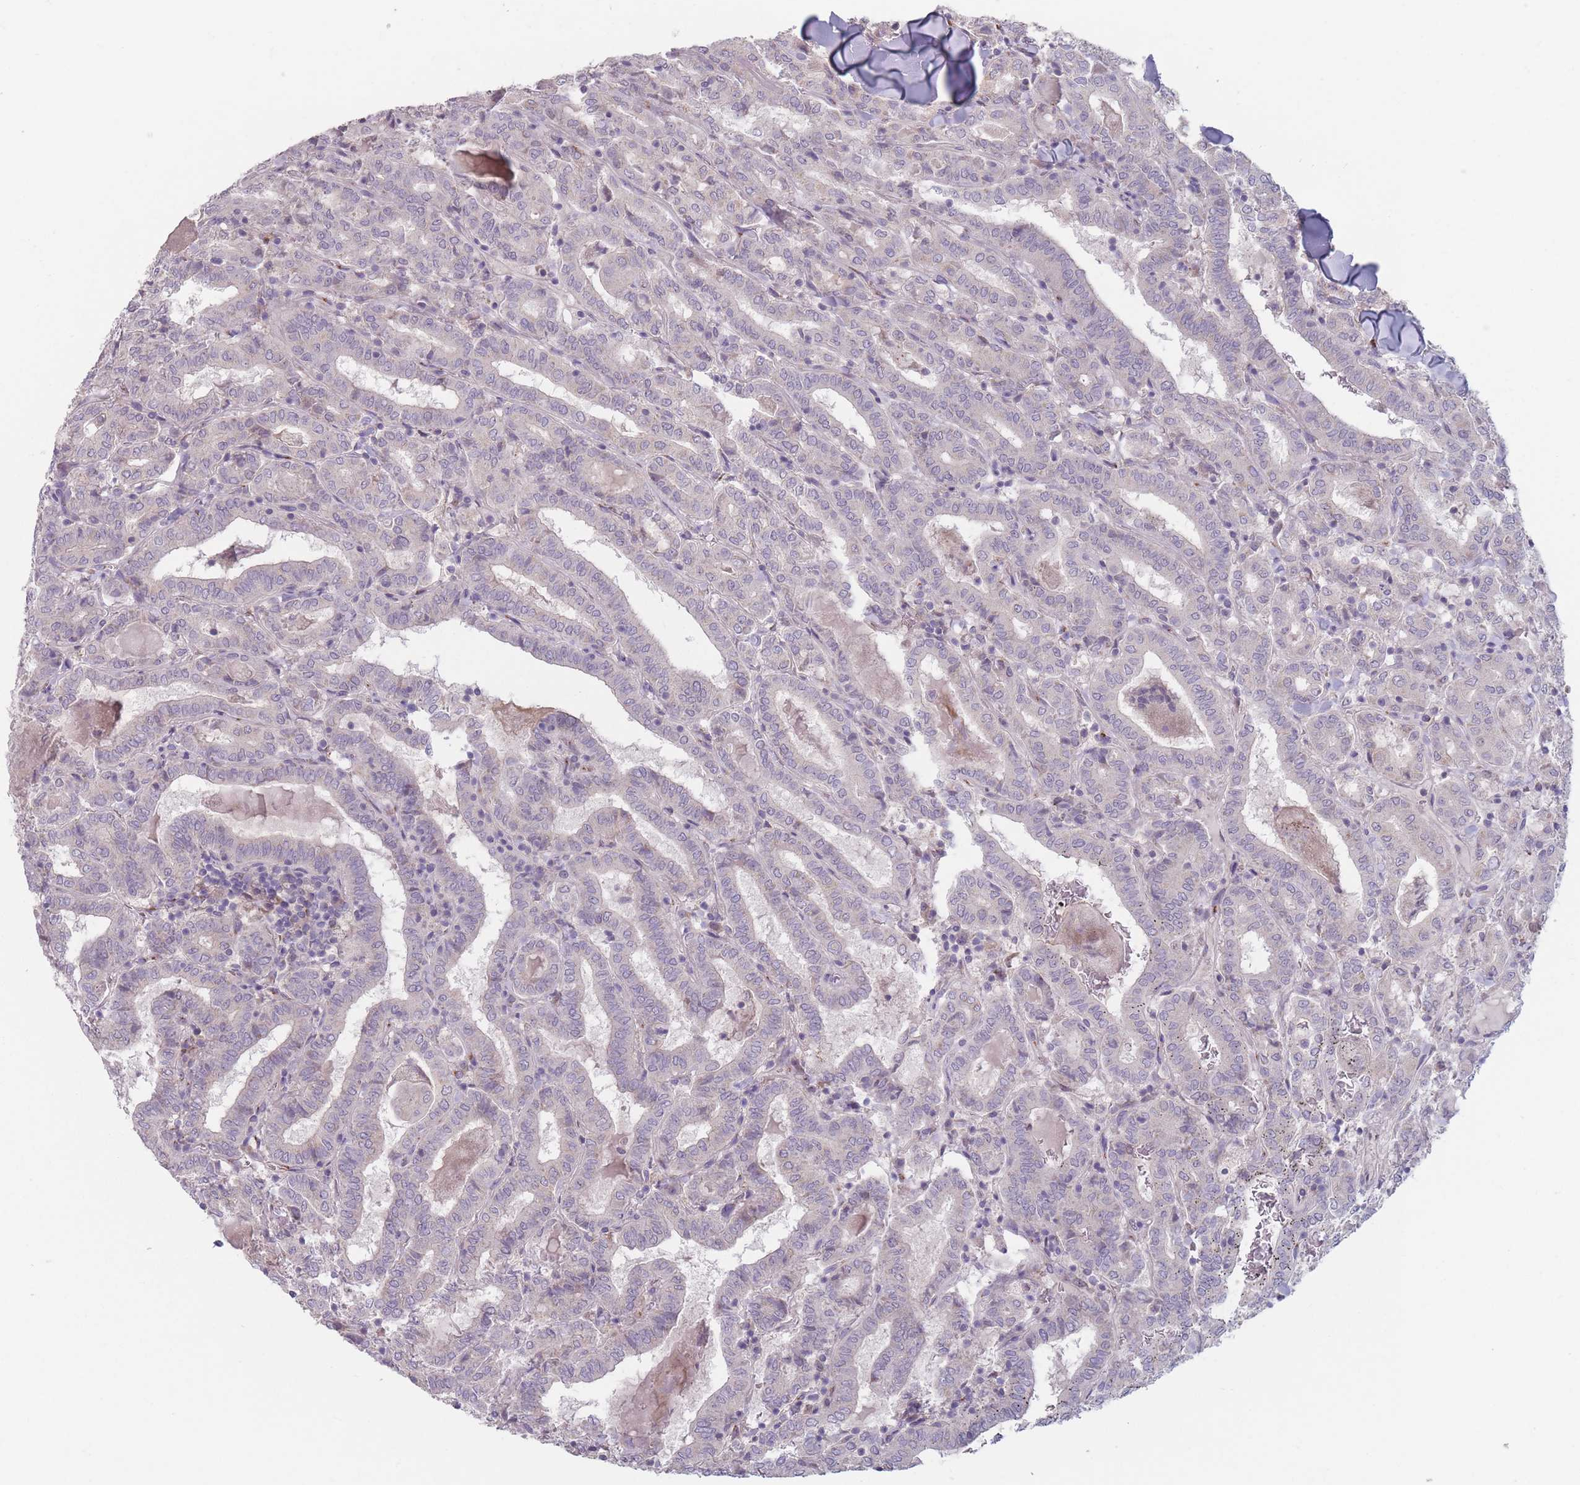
{"staining": {"intensity": "negative", "quantity": "none", "location": "none"}, "tissue": "thyroid cancer", "cell_type": "Tumor cells", "image_type": "cancer", "snomed": [{"axis": "morphology", "description": "Papillary adenocarcinoma, NOS"}, {"axis": "topography", "description": "Thyroid gland"}], "caption": "Tumor cells are negative for protein expression in human thyroid cancer. (Stains: DAB (3,3'-diaminobenzidine) immunohistochemistry (IHC) with hematoxylin counter stain, Microscopy: brightfield microscopy at high magnification).", "gene": "AKAIN1", "patient": {"sex": "female", "age": 72}}